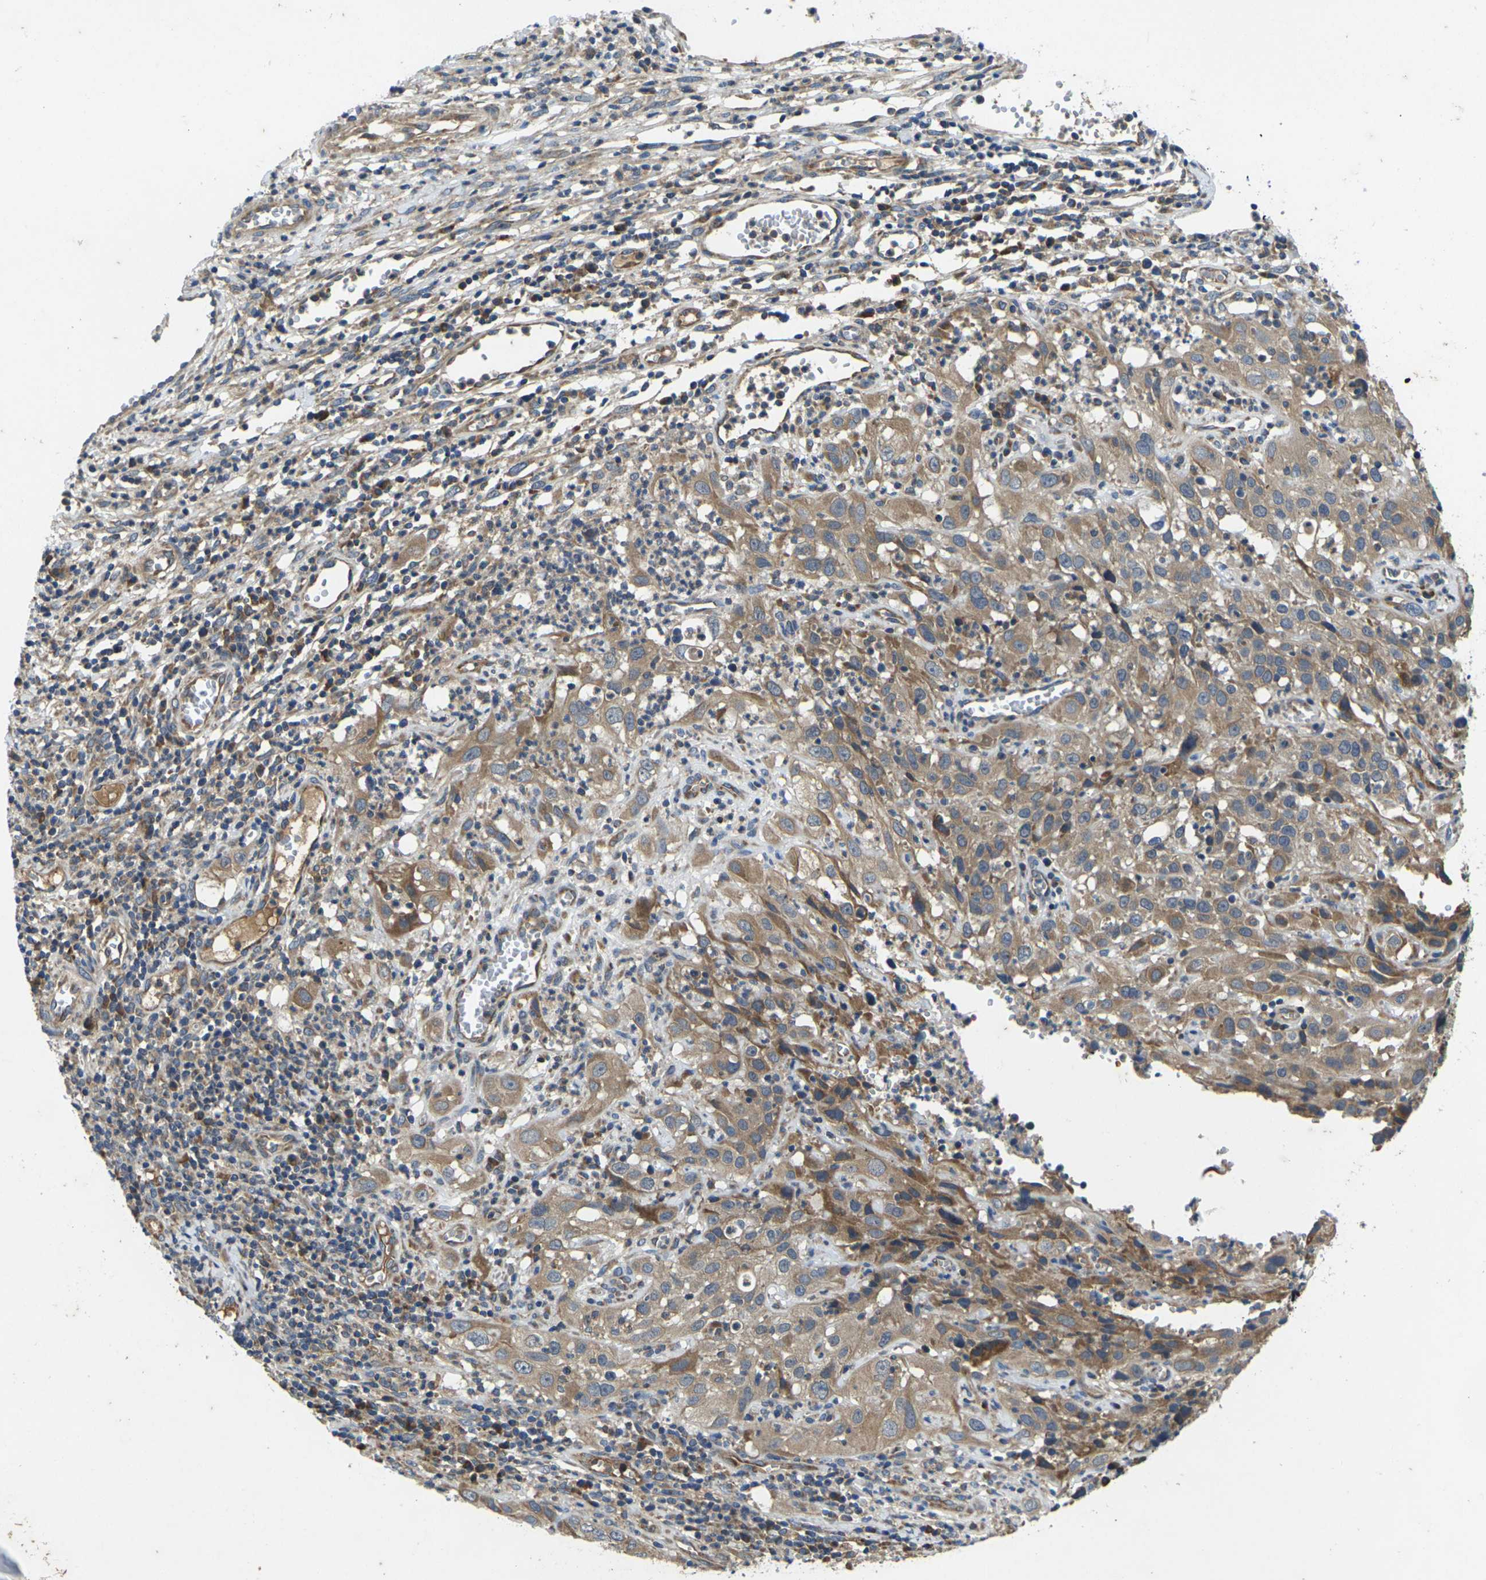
{"staining": {"intensity": "moderate", "quantity": ">75%", "location": "cytoplasmic/membranous"}, "tissue": "cervical cancer", "cell_type": "Tumor cells", "image_type": "cancer", "snomed": [{"axis": "morphology", "description": "Squamous cell carcinoma, NOS"}, {"axis": "topography", "description": "Cervix"}], "caption": "Immunohistochemical staining of squamous cell carcinoma (cervical) reveals moderate cytoplasmic/membranous protein positivity in approximately >75% of tumor cells.", "gene": "KIF1B", "patient": {"sex": "female", "age": 32}}